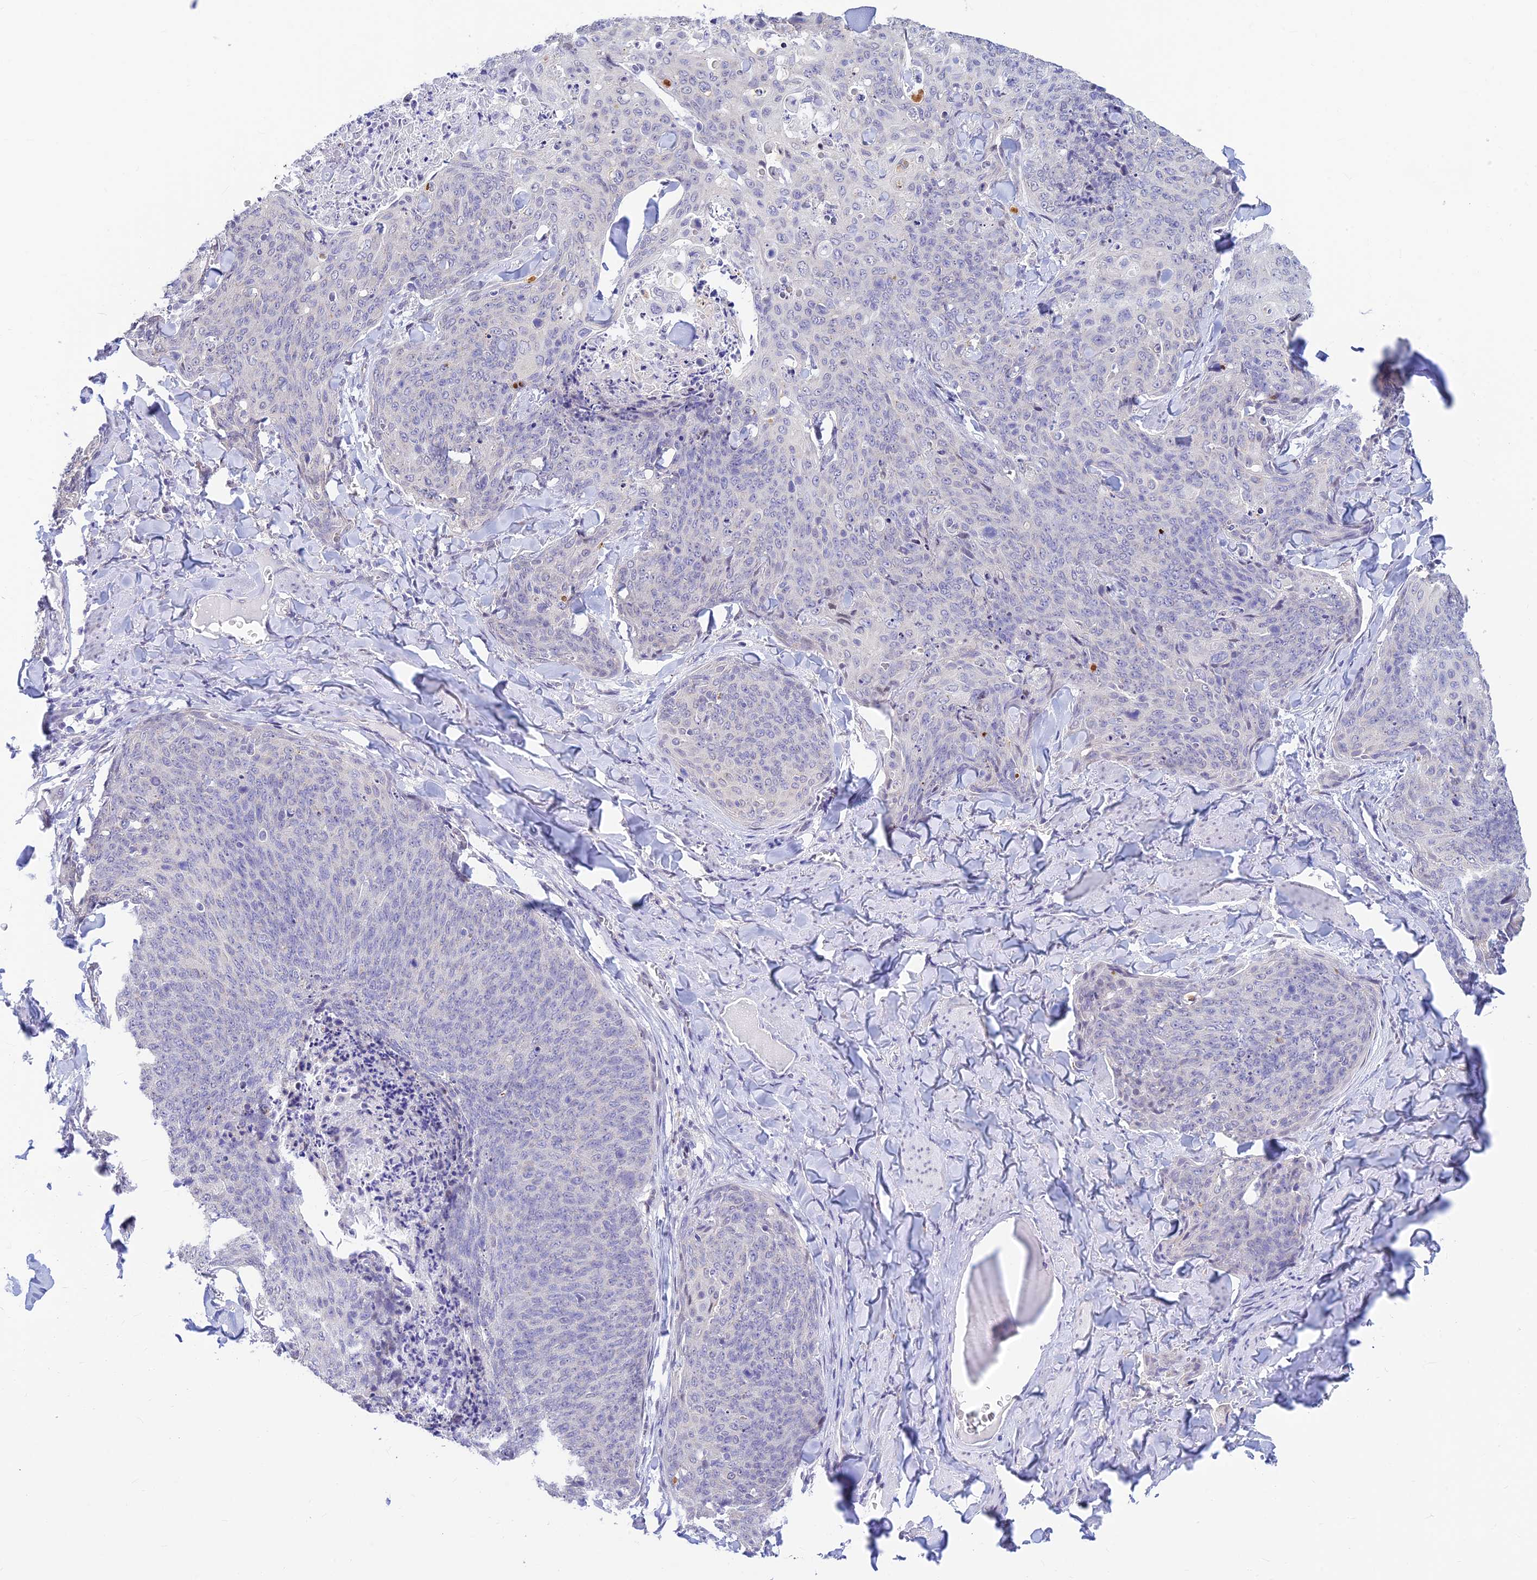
{"staining": {"intensity": "negative", "quantity": "none", "location": "none"}, "tissue": "skin cancer", "cell_type": "Tumor cells", "image_type": "cancer", "snomed": [{"axis": "morphology", "description": "Squamous cell carcinoma, NOS"}, {"axis": "topography", "description": "Skin"}, {"axis": "topography", "description": "Vulva"}], "caption": "IHC of human squamous cell carcinoma (skin) displays no expression in tumor cells.", "gene": "INKA1", "patient": {"sex": "female", "age": 85}}